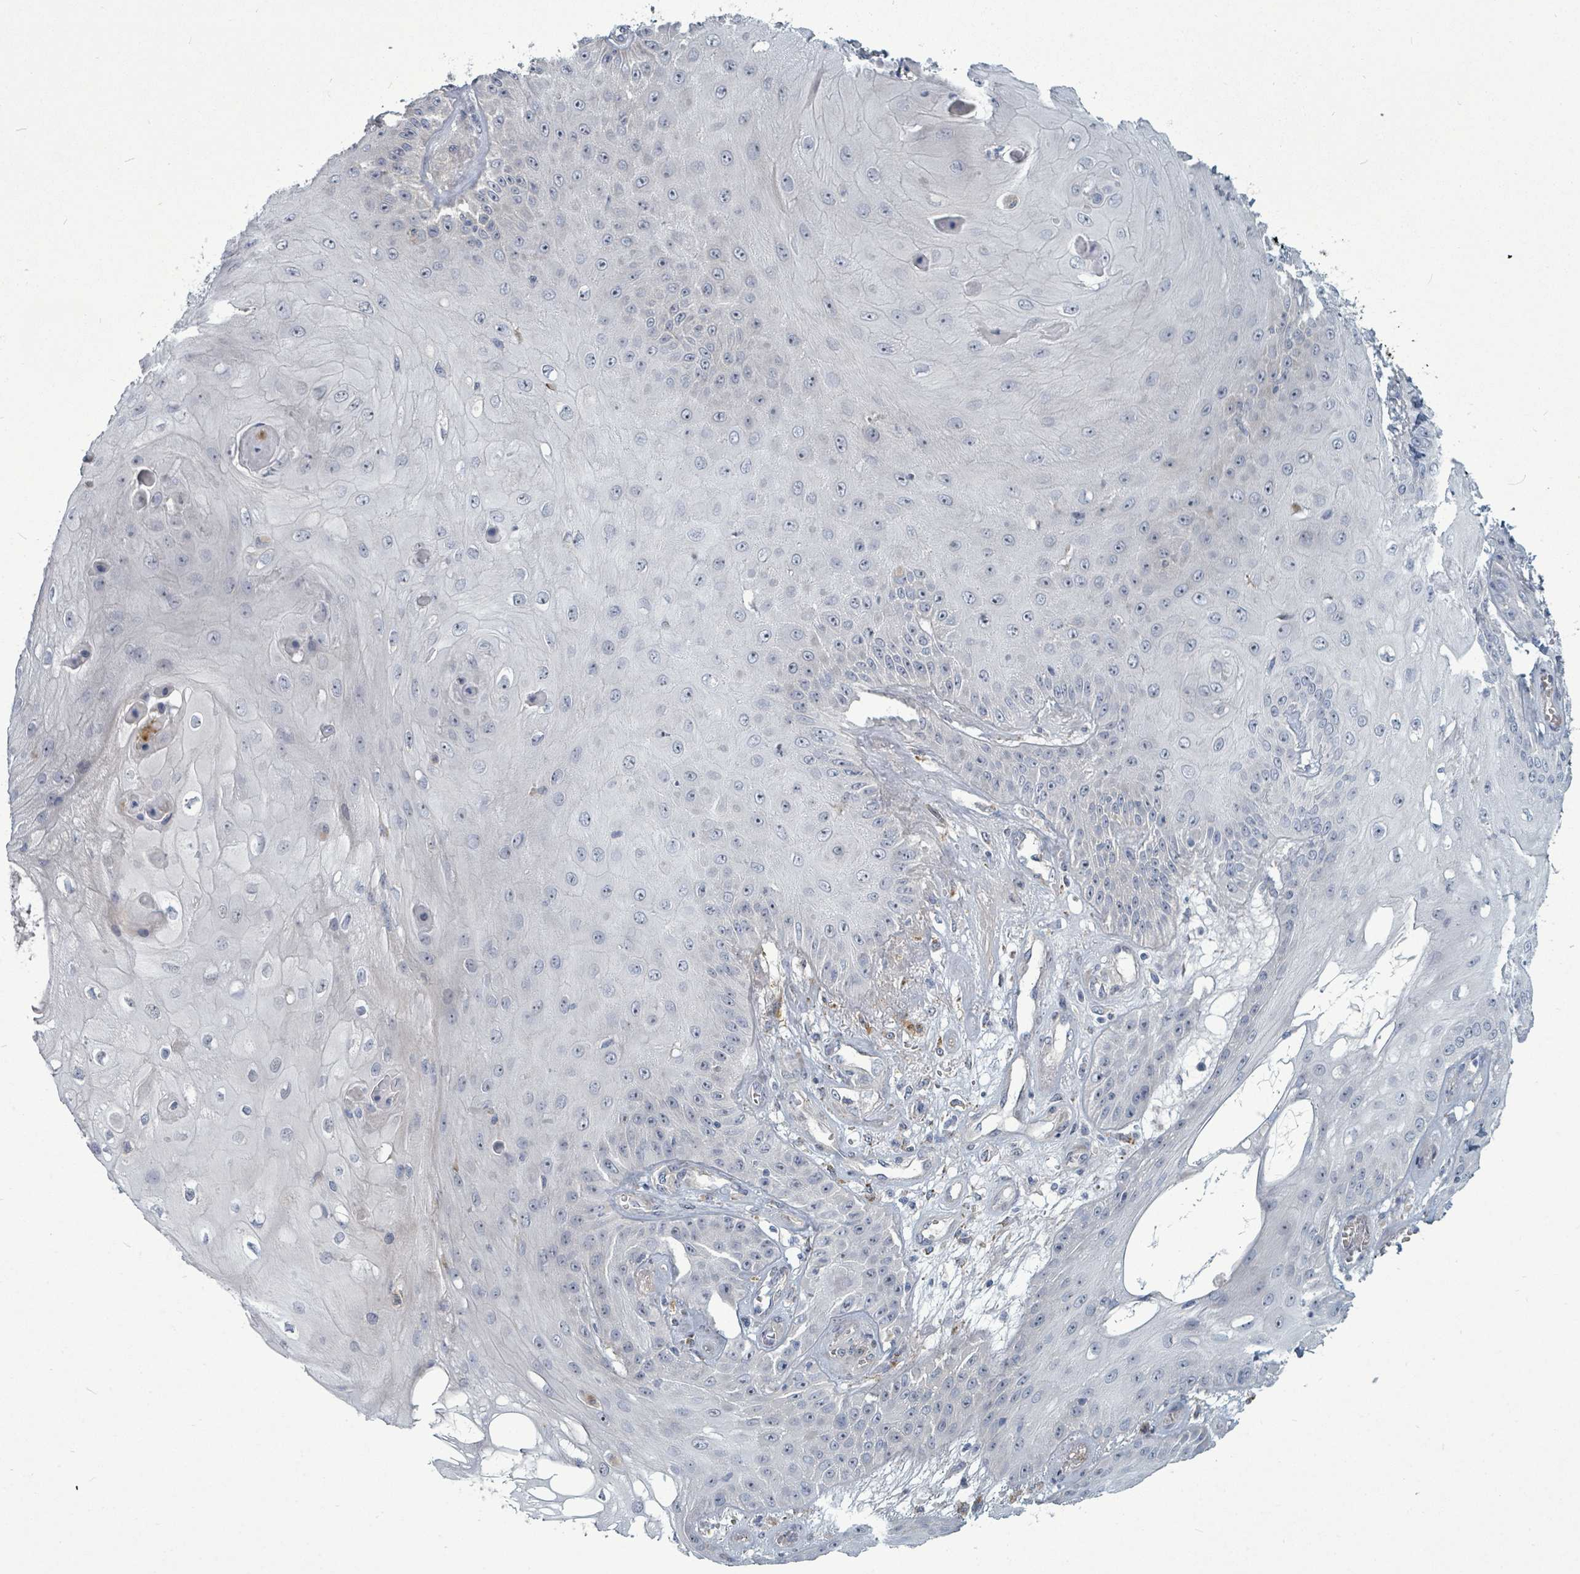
{"staining": {"intensity": "negative", "quantity": "none", "location": "none"}, "tissue": "skin cancer", "cell_type": "Tumor cells", "image_type": "cancer", "snomed": [{"axis": "morphology", "description": "Squamous cell carcinoma, NOS"}, {"axis": "topography", "description": "Skin"}], "caption": "Immunohistochemistry image of skin cancer (squamous cell carcinoma) stained for a protein (brown), which reveals no positivity in tumor cells.", "gene": "TRDMT1", "patient": {"sex": "male", "age": 70}}